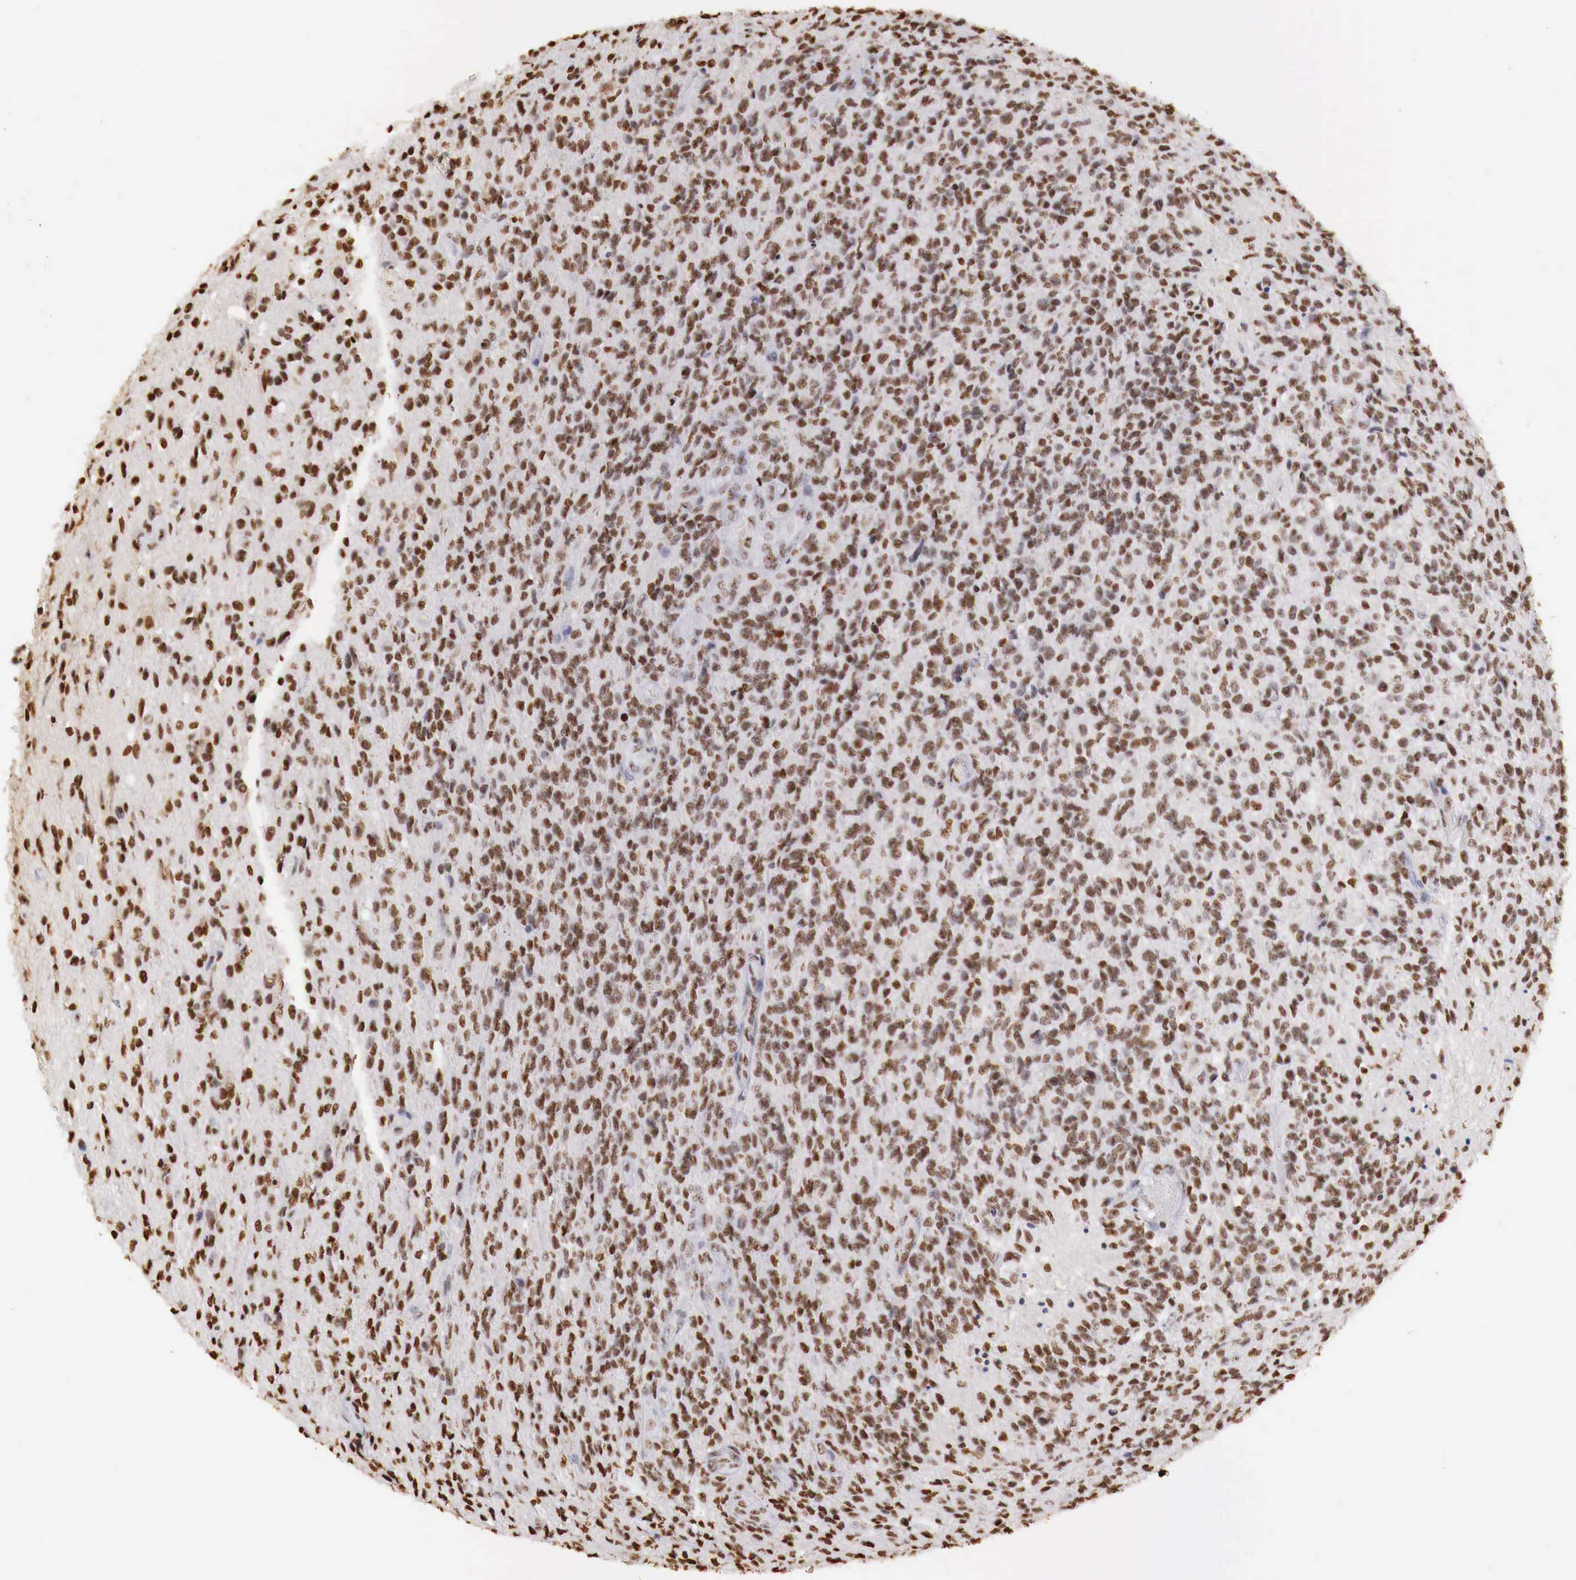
{"staining": {"intensity": "strong", "quantity": ">75%", "location": "nuclear"}, "tissue": "glioma", "cell_type": "Tumor cells", "image_type": "cancer", "snomed": [{"axis": "morphology", "description": "Glioma, malignant, High grade"}, {"axis": "topography", "description": "Brain"}], "caption": "Malignant high-grade glioma stained with a protein marker demonstrates strong staining in tumor cells.", "gene": "DKC1", "patient": {"sex": "male", "age": 36}}